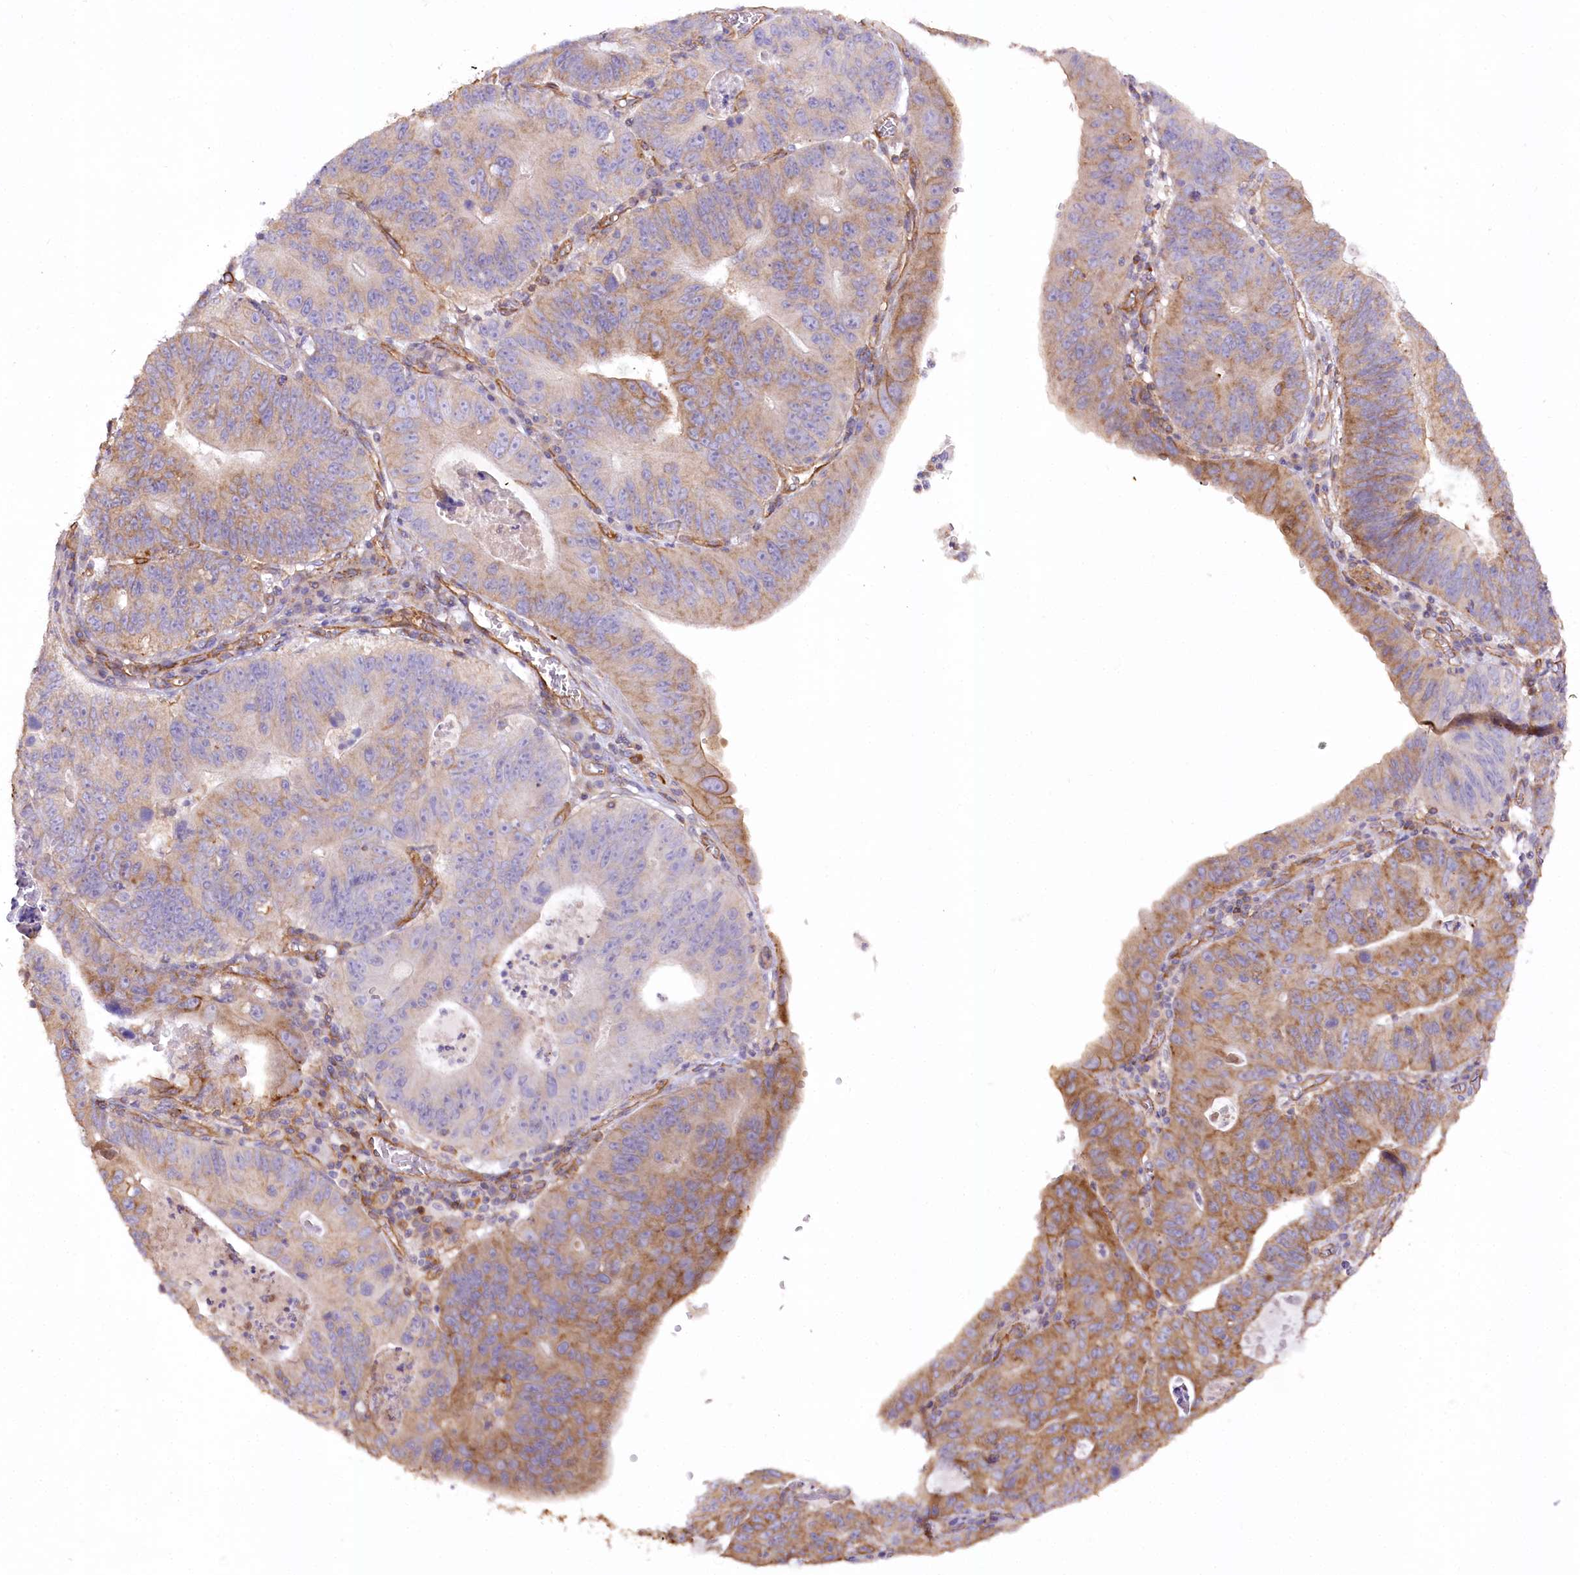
{"staining": {"intensity": "moderate", "quantity": "25%-75%", "location": "cytoplasmic/membranous"}, "tissue": "stomach cancer", "cell_type": "Tumor cells", "image_type": "cancer", "snomed": [{"axis": "morphology", "description": "Adenocarcinoma, NOS"}, {"axis": "topography", "description": "Stomach"}], "caption": "Moderate cytoplasmic/membranous positivity for a protein is appreciated in about 25%-75% of tumor cells of stomach cancer (adenocarcinoma) using immunohistochemistry.", "gene": "SYNPO2", "patient": {"sex": "male", "age": 59}}